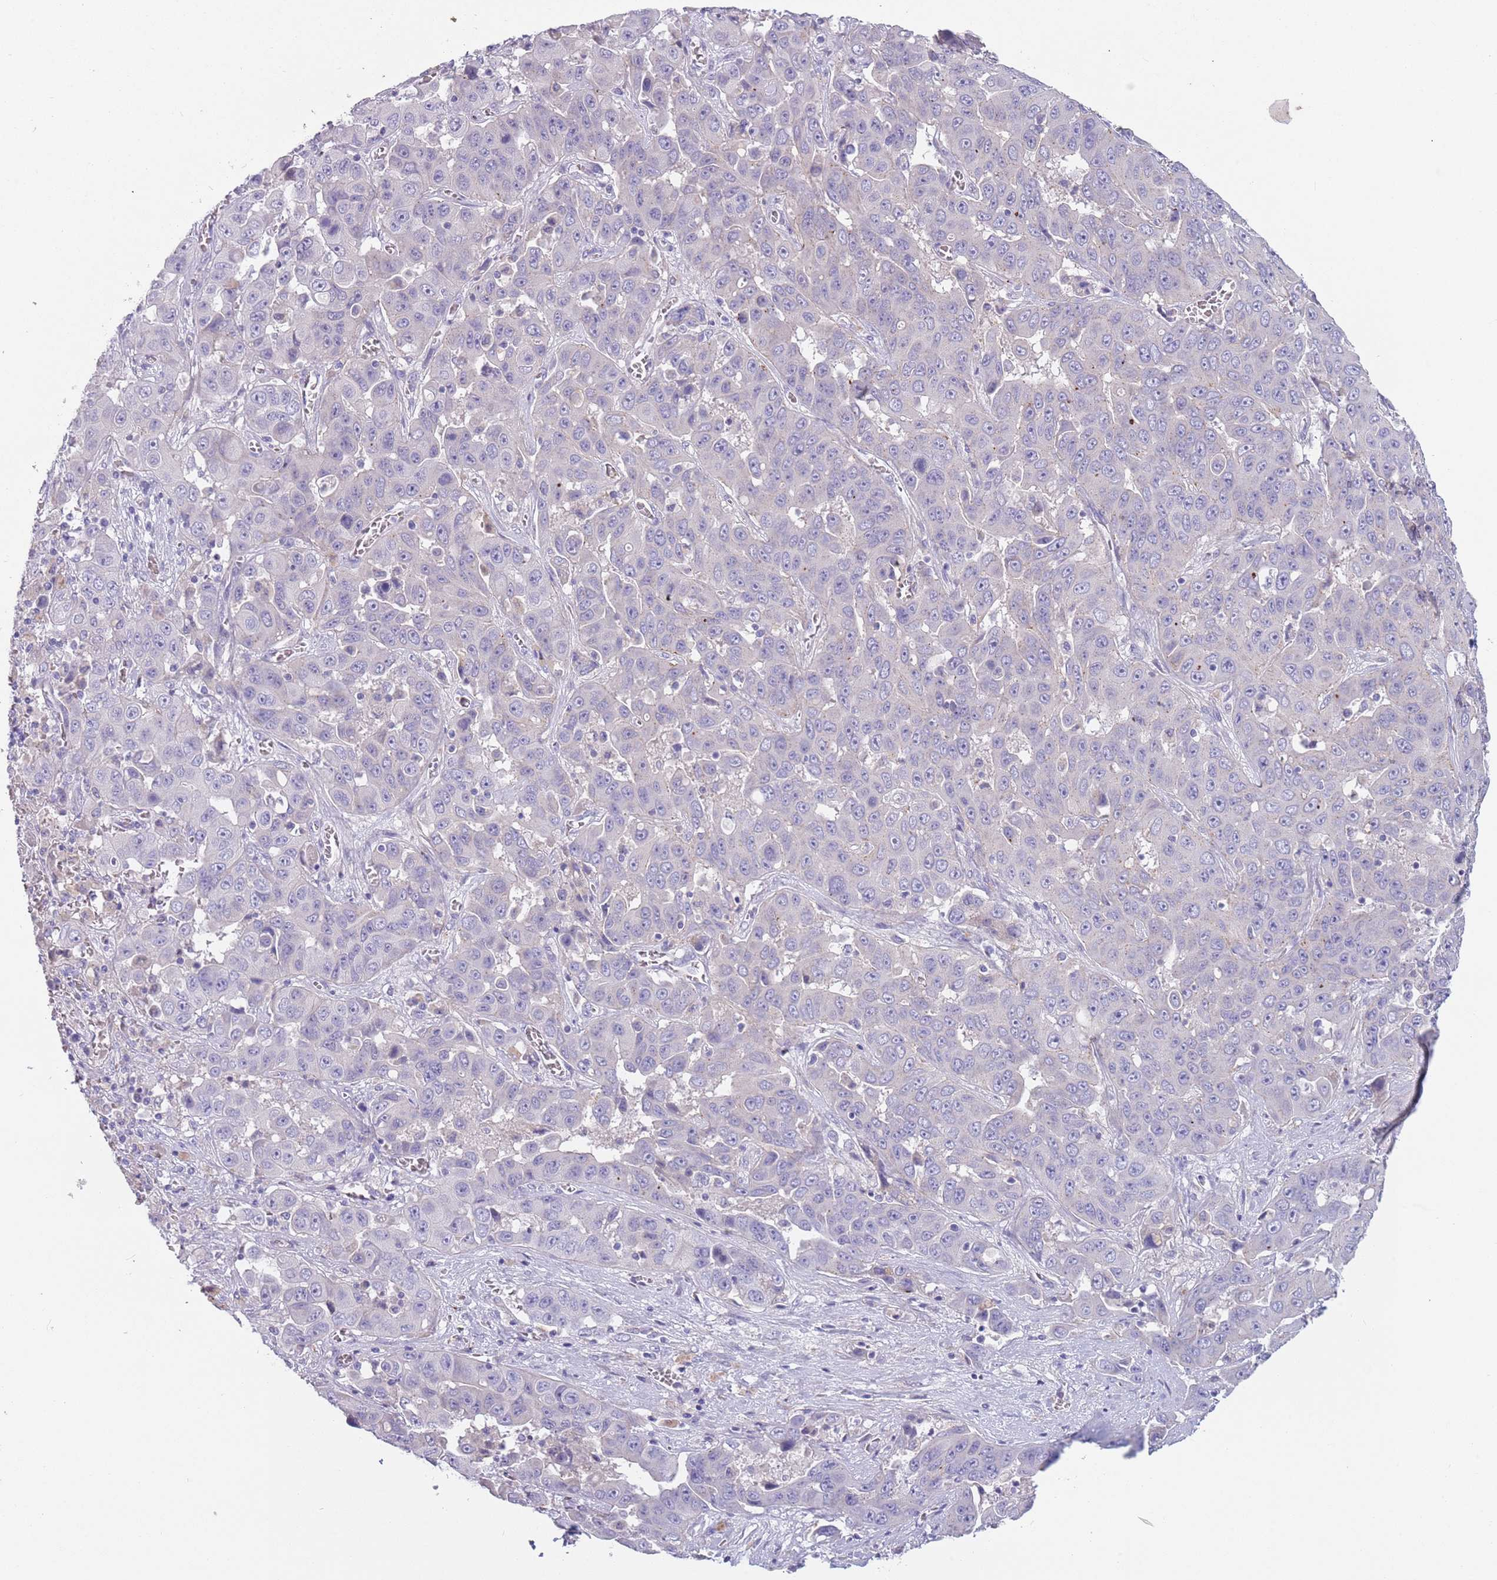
{"staining": {"intensity": "negative", "quantity": "none", "location": "none"}, "tissue": "liver cancer", "cell_type": "Tumor cells", "image_type": "cancer", "snomed": [{"axis": "morphology", "description": "Cholangiocarcinoma"}, {"axis": "topography", "description": "Liver"}], "caption": "Immunohistochemical staining of cholangiocarcinoma (liver) demonstrates no significant staining in tumor cells. (IHC, brightfield microscopy, high magnification).", "gene": "MAN1C1", "patient": {"sex": "female", "age": 52}}